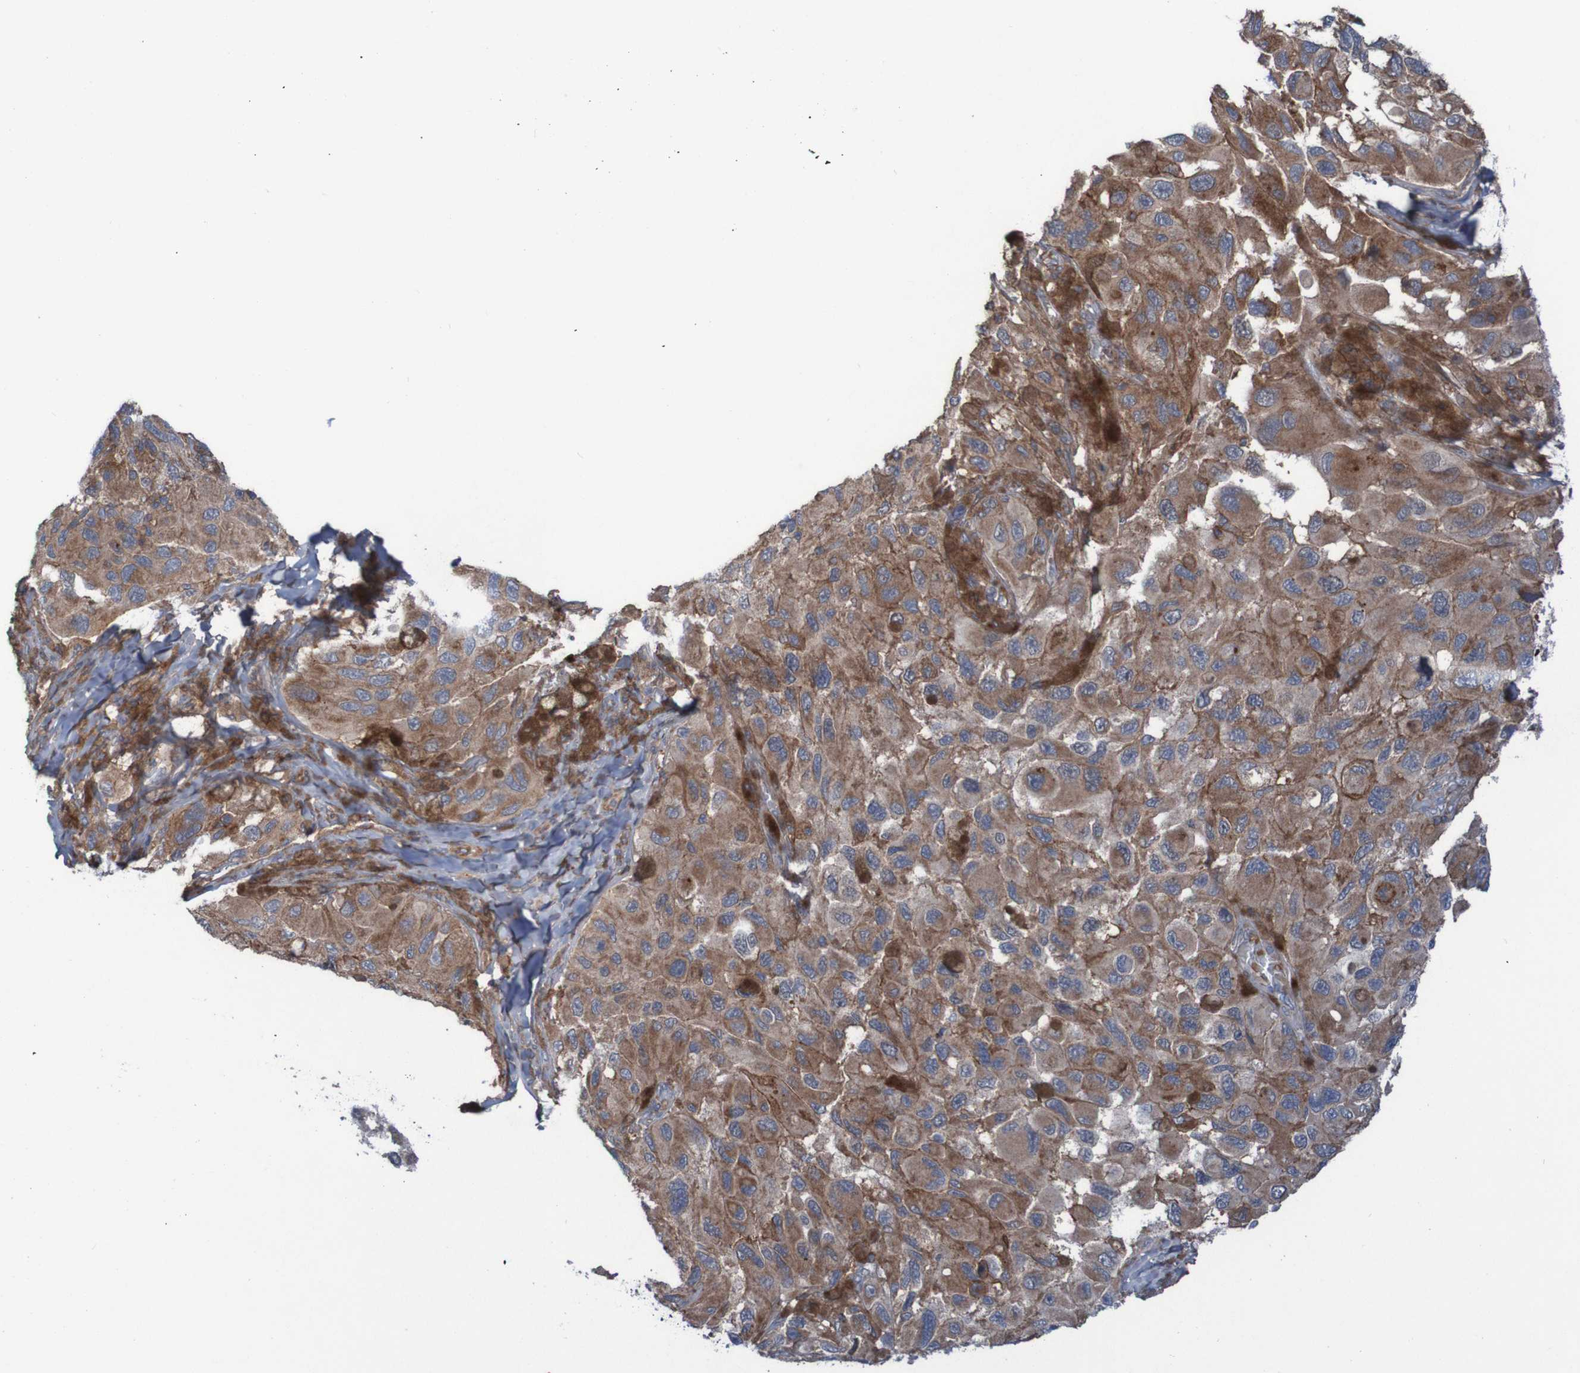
{"staining": {"intensity": "moderate", "quantity": ">75%", "location": "cytoplasmic/membranous"}, "tissue": "melanoma", "cell_type": "Tumor cells", "image_type": "cancer", "snomed": [{"axis": "morphology", "description": "Malignant melanoma, NOS"}, {"axis": "topography", "description": "Skin"}], "caption": "A brown stain shows moderate cytoplasmic/membranous expression of a protein in malignant melanoma tumor cells.", "gene": "PDGFB", "patient": {"sex": "female", "age": 73}}